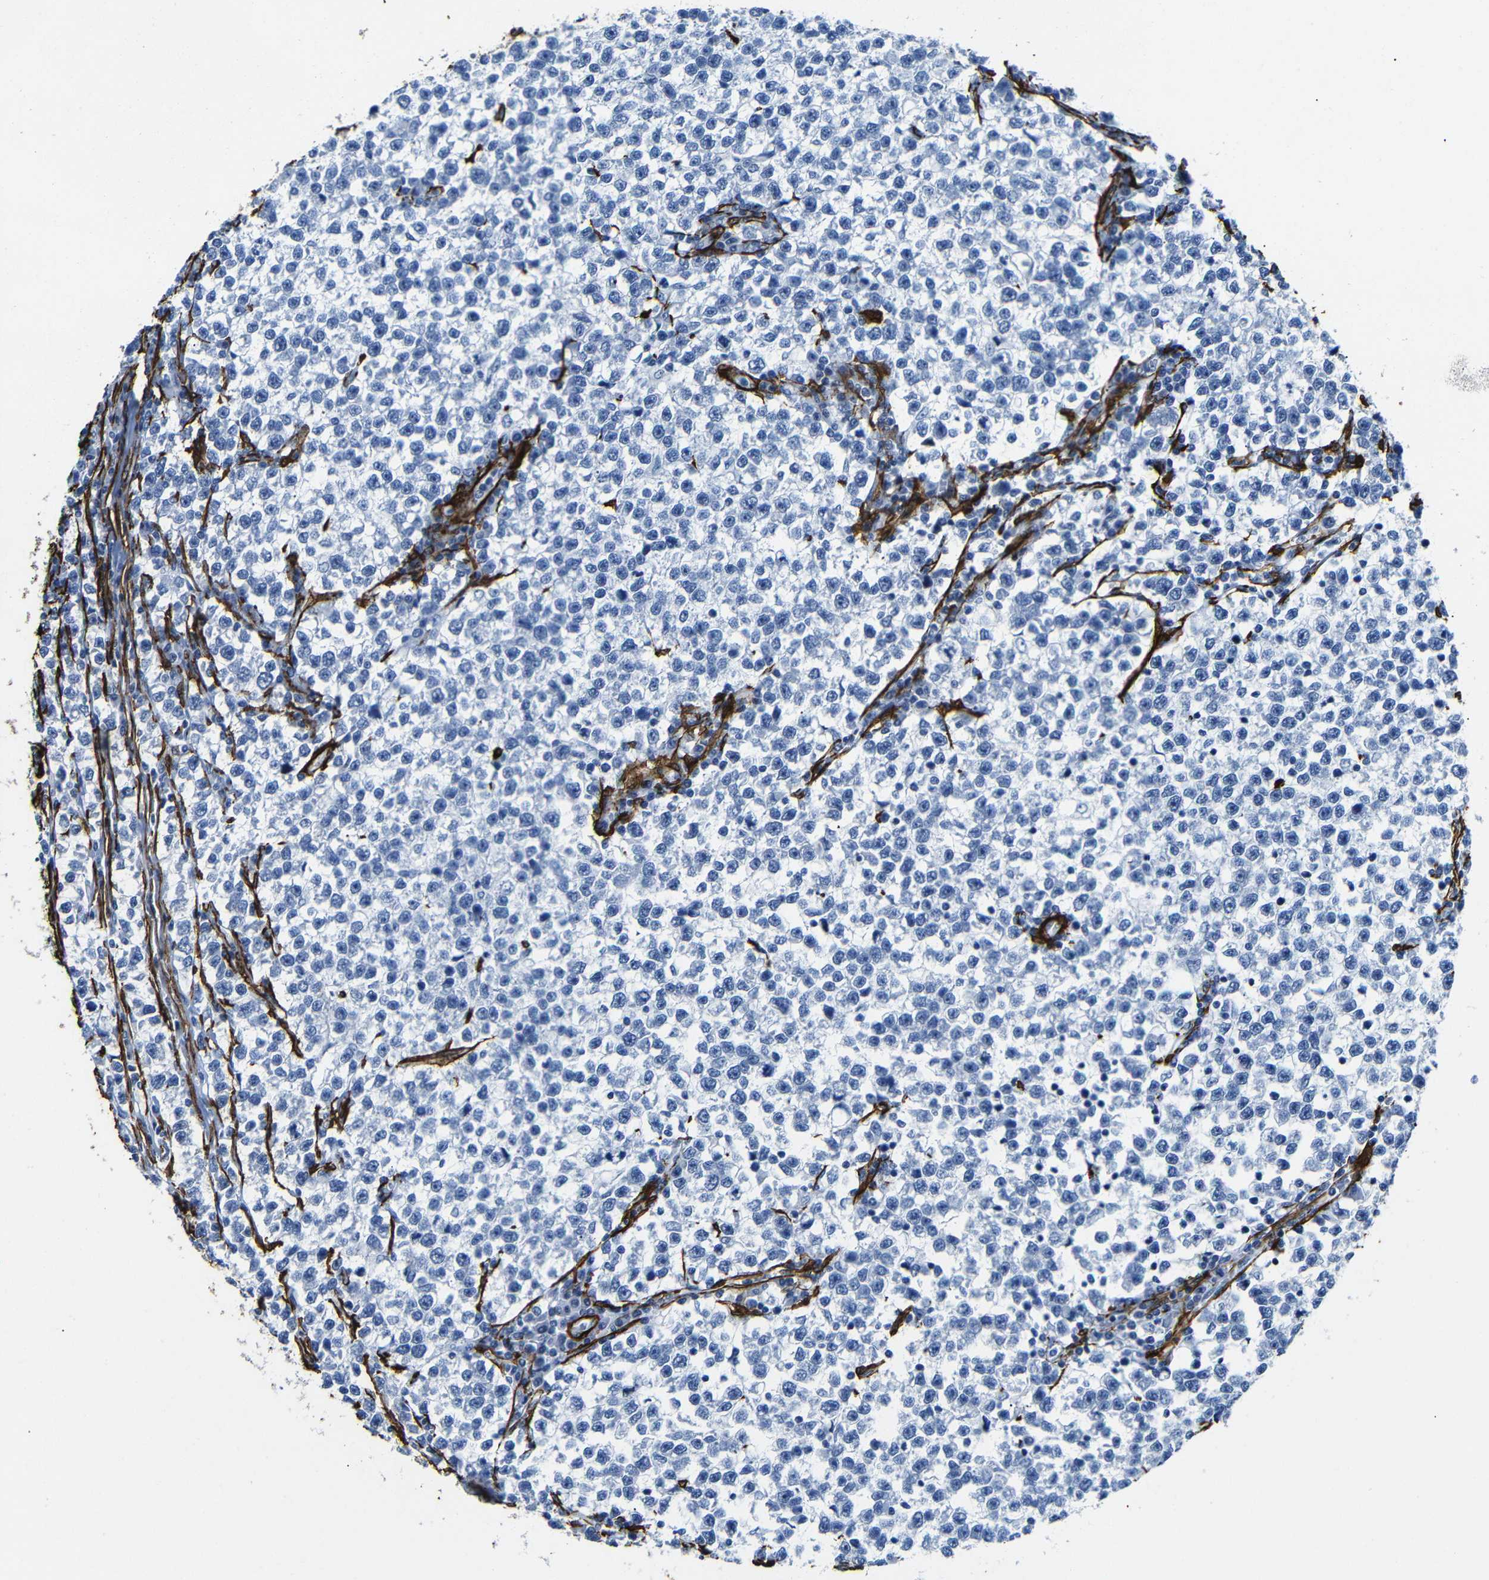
{"staining": {"intensity": "negative", "quantity": "none", "location": "none"}, "tissue": "testis cancer", "cell_type": "Tumor cells", "image_type": "cancer", "snomed": [{"axis": "morphology", "description": "Normal tissue, NOS"}, {"axis": "morphology", "description": "Seminoma, NOS"}, {"axis": "topography", "description": "Testis"}], "caption": "This is an immunohistochemistry photomicrograph of testis seminoma. There is no staining in tumor cells.", "gene": "ACTA2", "patient": {"sex": "male", "age": 43}}